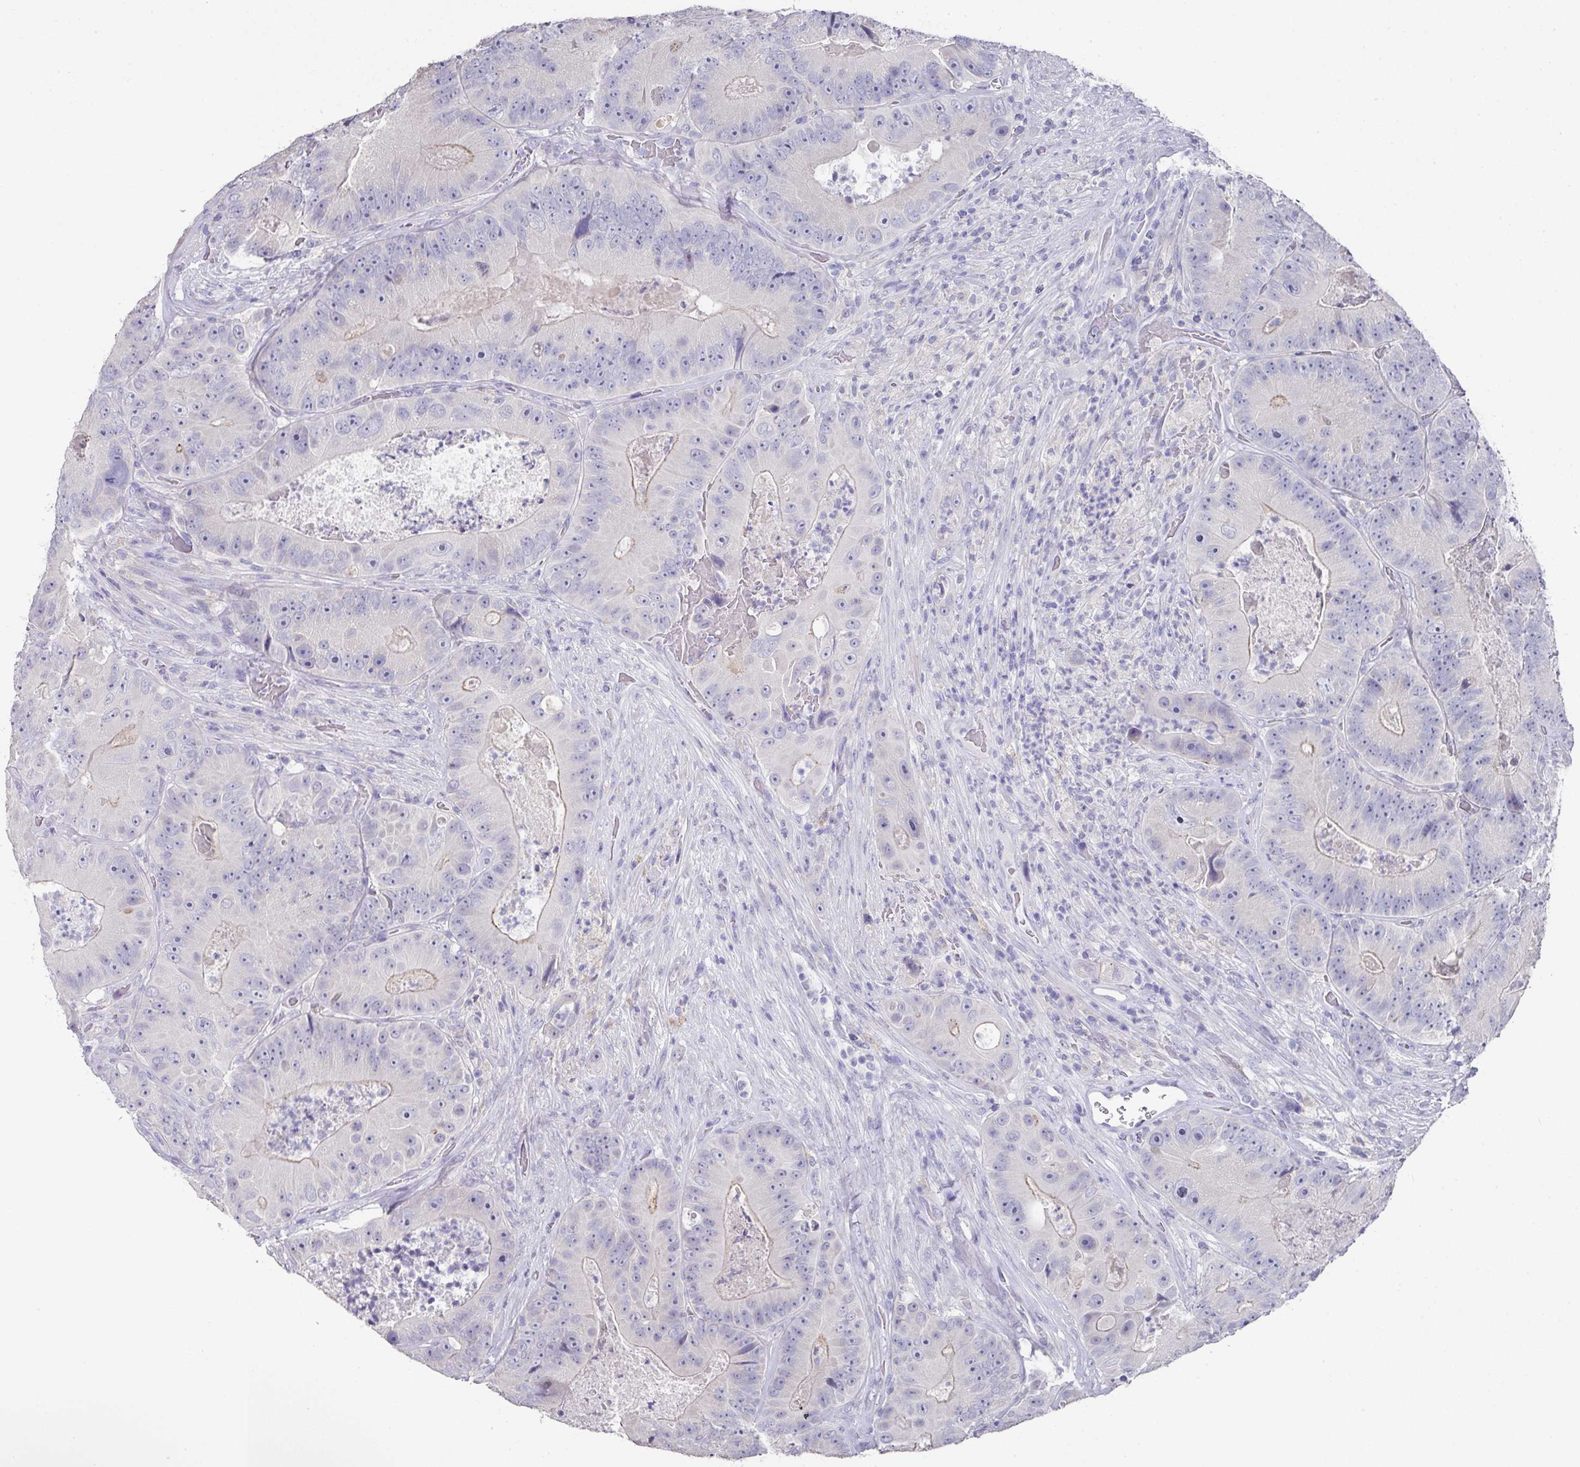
{"staining": {"intensity": "negative", "quantity": "none", "location": "none"}, "tissue": "colorectal cancer", "cell_type": "Tumor cells", "image_type": "cancer", "snomed": [{"axis": "morphology", "description": "Adenocarcinoma, NOS"}, {"axis": "topography", "description": "Colon"}], "caption": "Tumor cells show no significant expression in adenocarcinoma (colorectal).", "gene": "DAZL", "patient": {"sex": "female", "age": 86}}